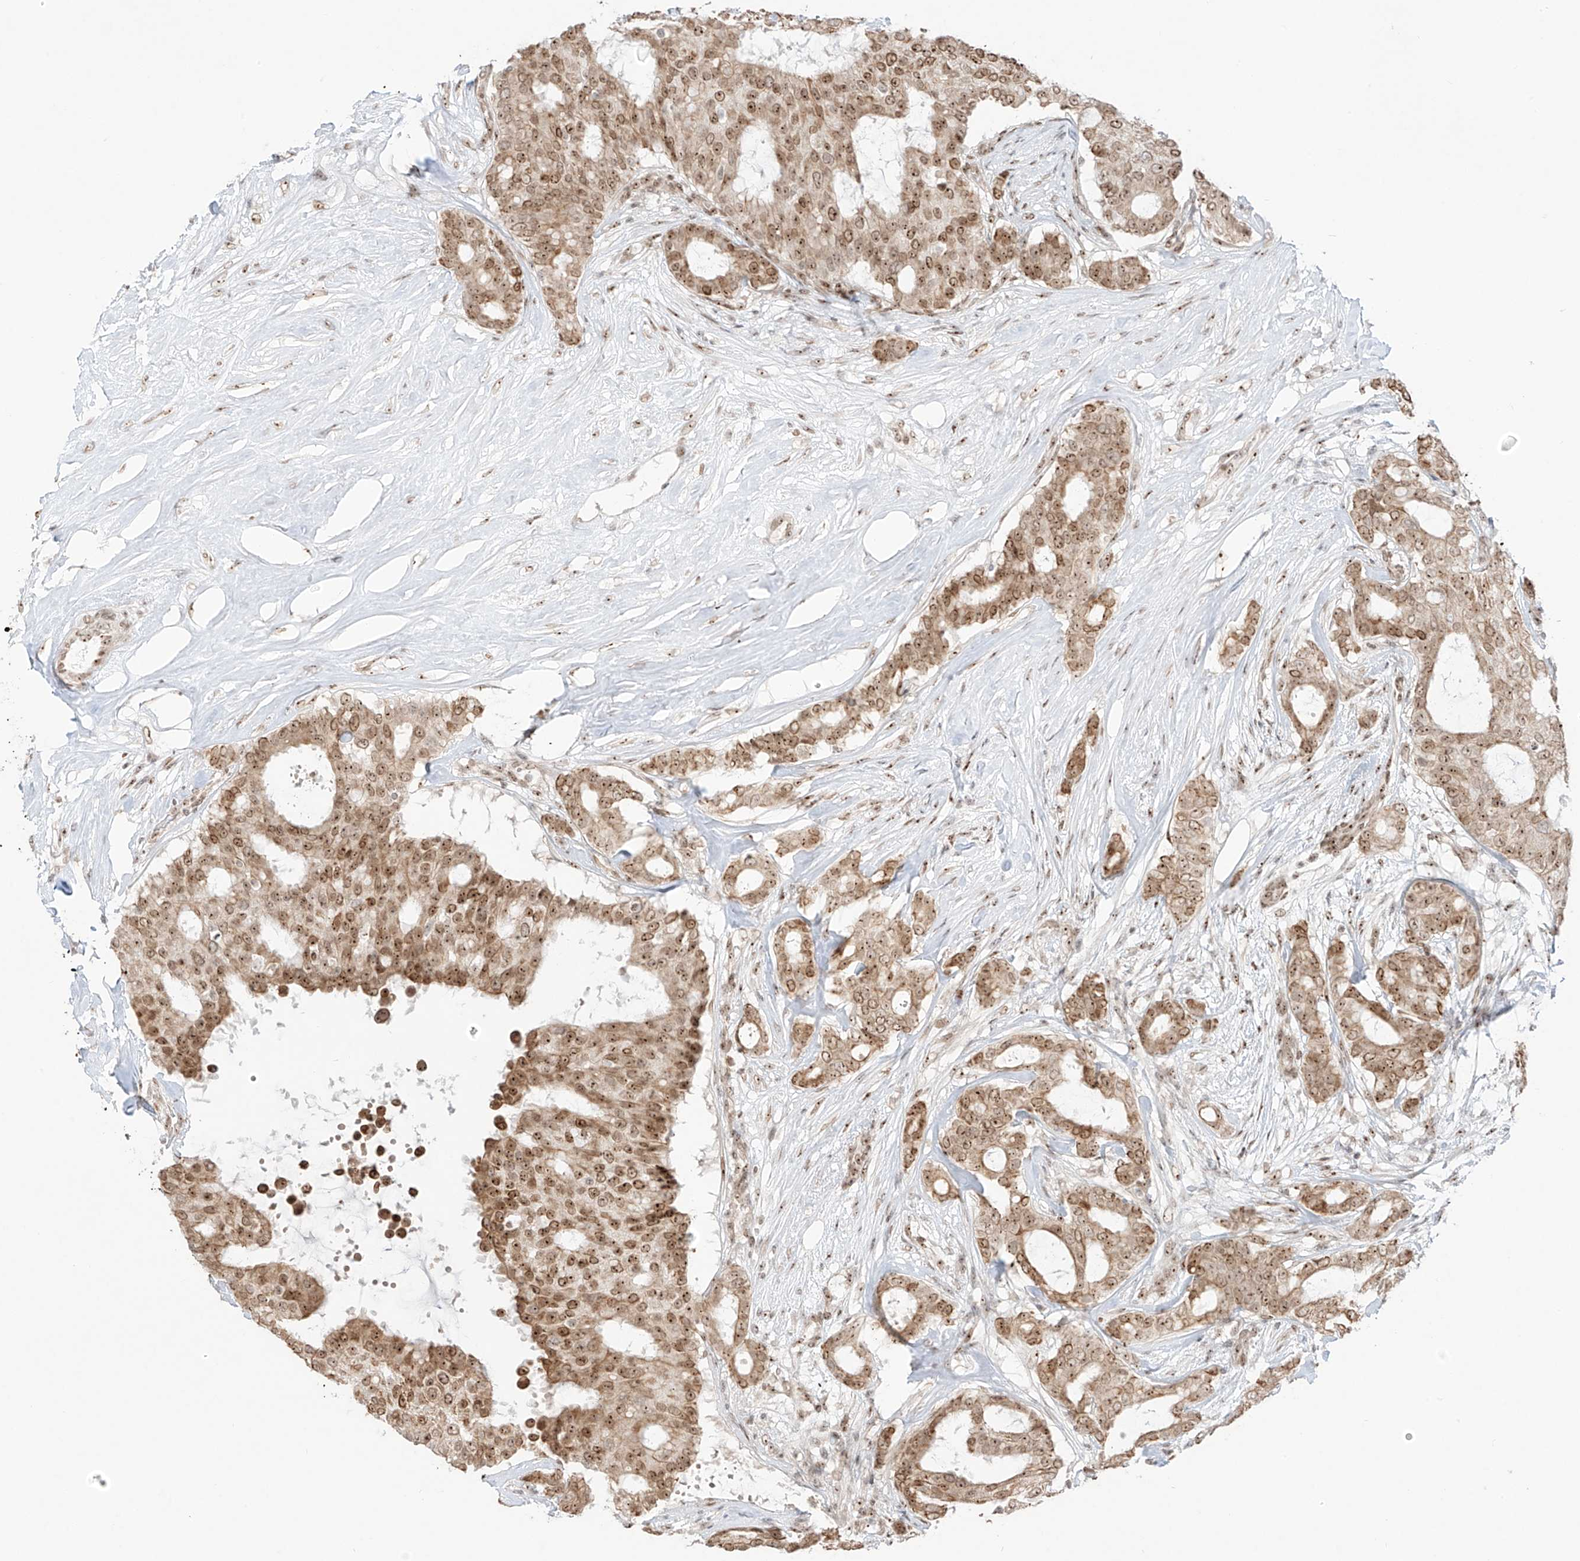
{"staining": {"intensity": "moderate", "quantity": ">75%", "location": "cytoplasmic/membranous,nuclear"}, "tissue": "breast cancer", "cell_type": "Tumor cells", "image_type": "cancer", "snomed": [{"axis": "morphology", "description": "Duct carcinoma"}, {"axis": "topography", "description": "Breast"}], "caption": "IHC (DAB) staining of infiltrating ductal carcinoma (breast) reveals moderate cytoplasmic/membranous and nuclear protein positivity in approximately >75% of tumor cells.", "gene": "ZNF512", "patient": {"sex": "female", "age": 75}}